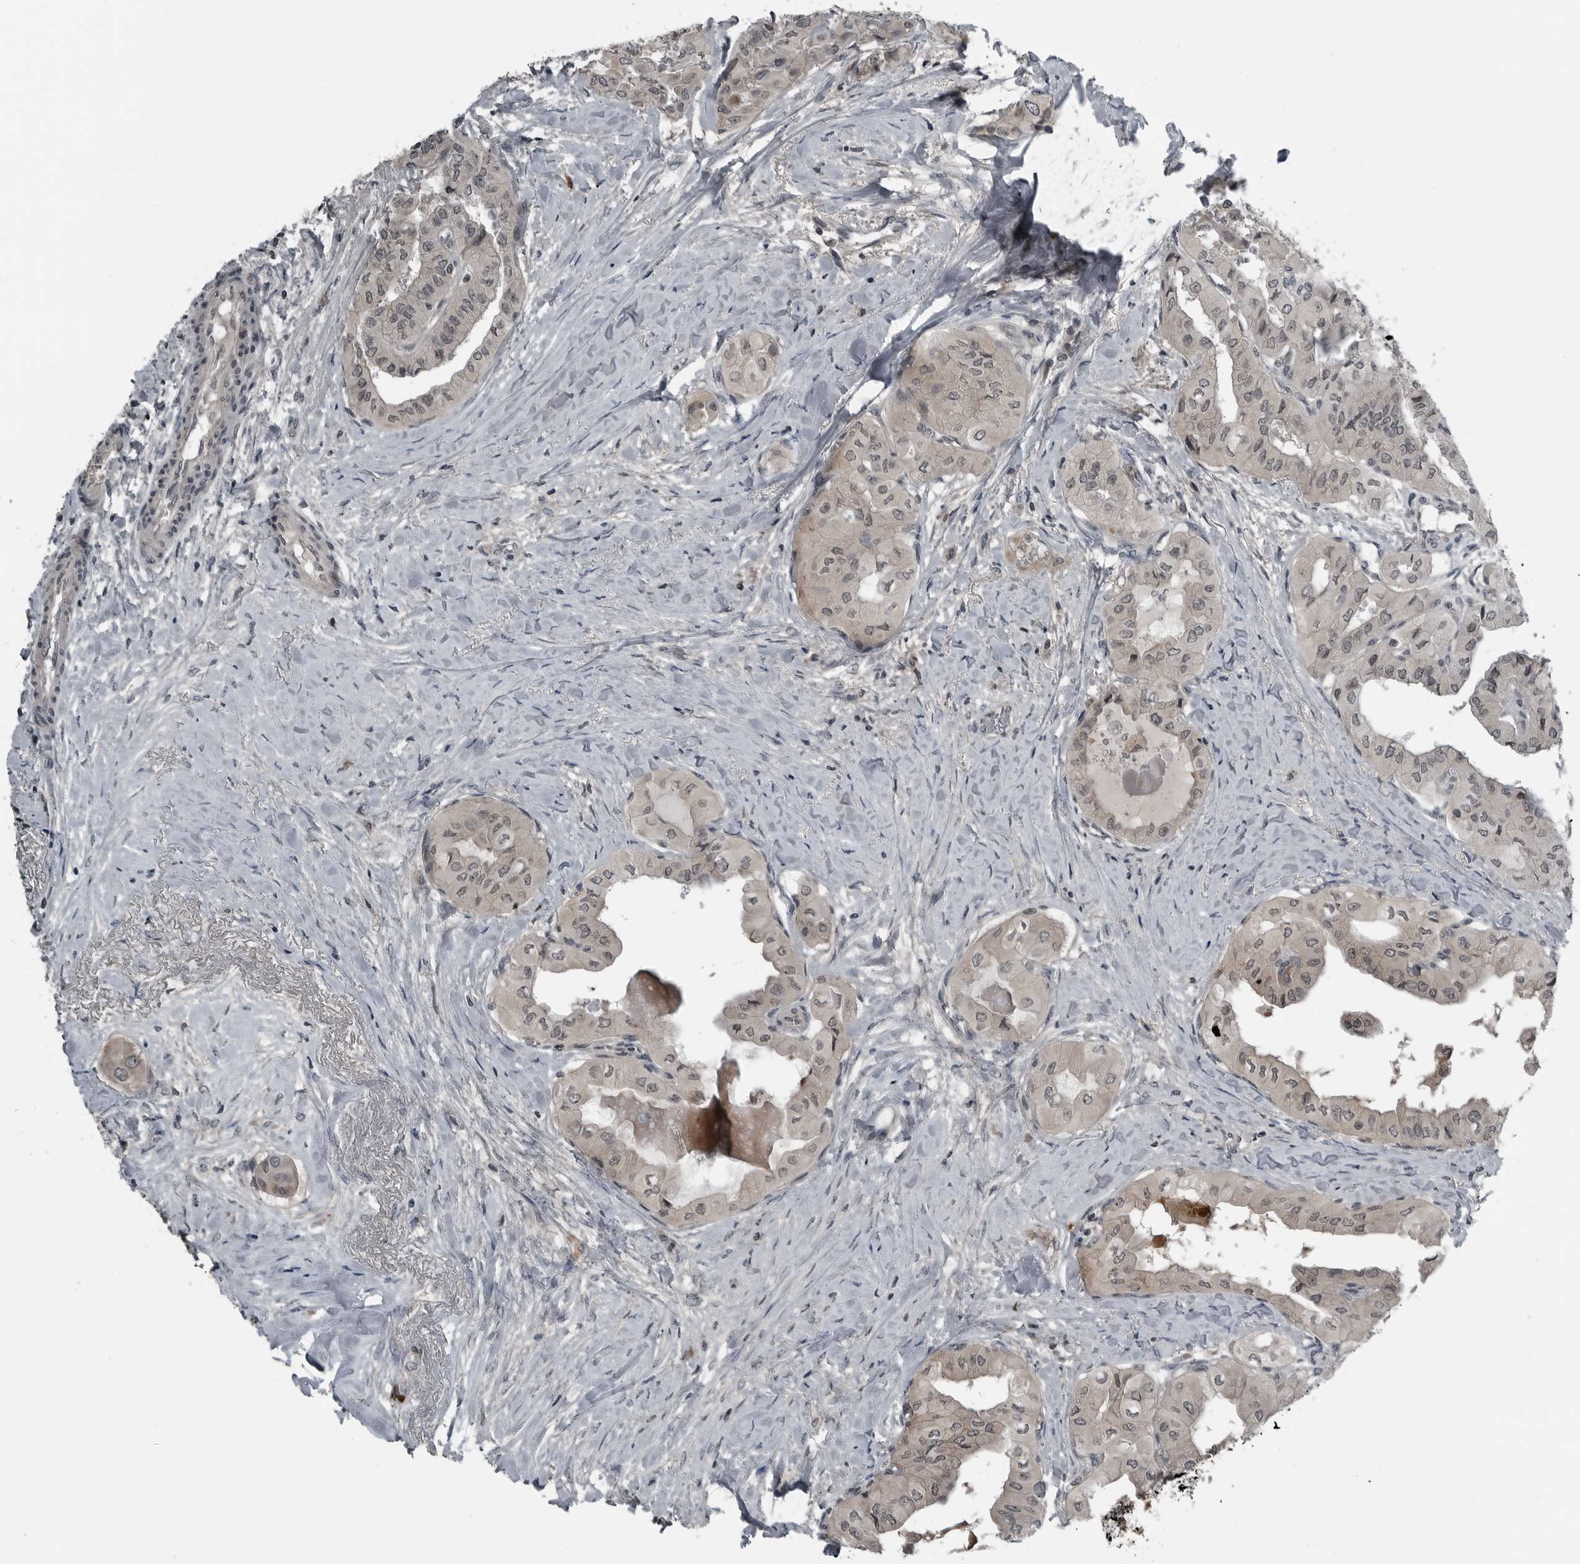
{"staining": {"intensity": "weak", "quantity": ">75%", "location": "nuclear"}, "tissue": "thyroid cancer", "cell_type": "Tumor cells", "image_type": "cancer", "snomed": [{"axis": "morphology", "description": "Papillary adenocarcinoma, NOS"}, {"axis": "topography", "description": "Thyroid gland"}], "caption": "Weak nuclear protein staining is identified in approximately >75% of tumor cells in papillary adenocarcinoma (thyroid). (DAB (3,3'-diaminobenzidine) = brown stain, brightfield microscopy at high magnification).", "gene": "GAK", "patient": {"sex": "female", "age": 59}}